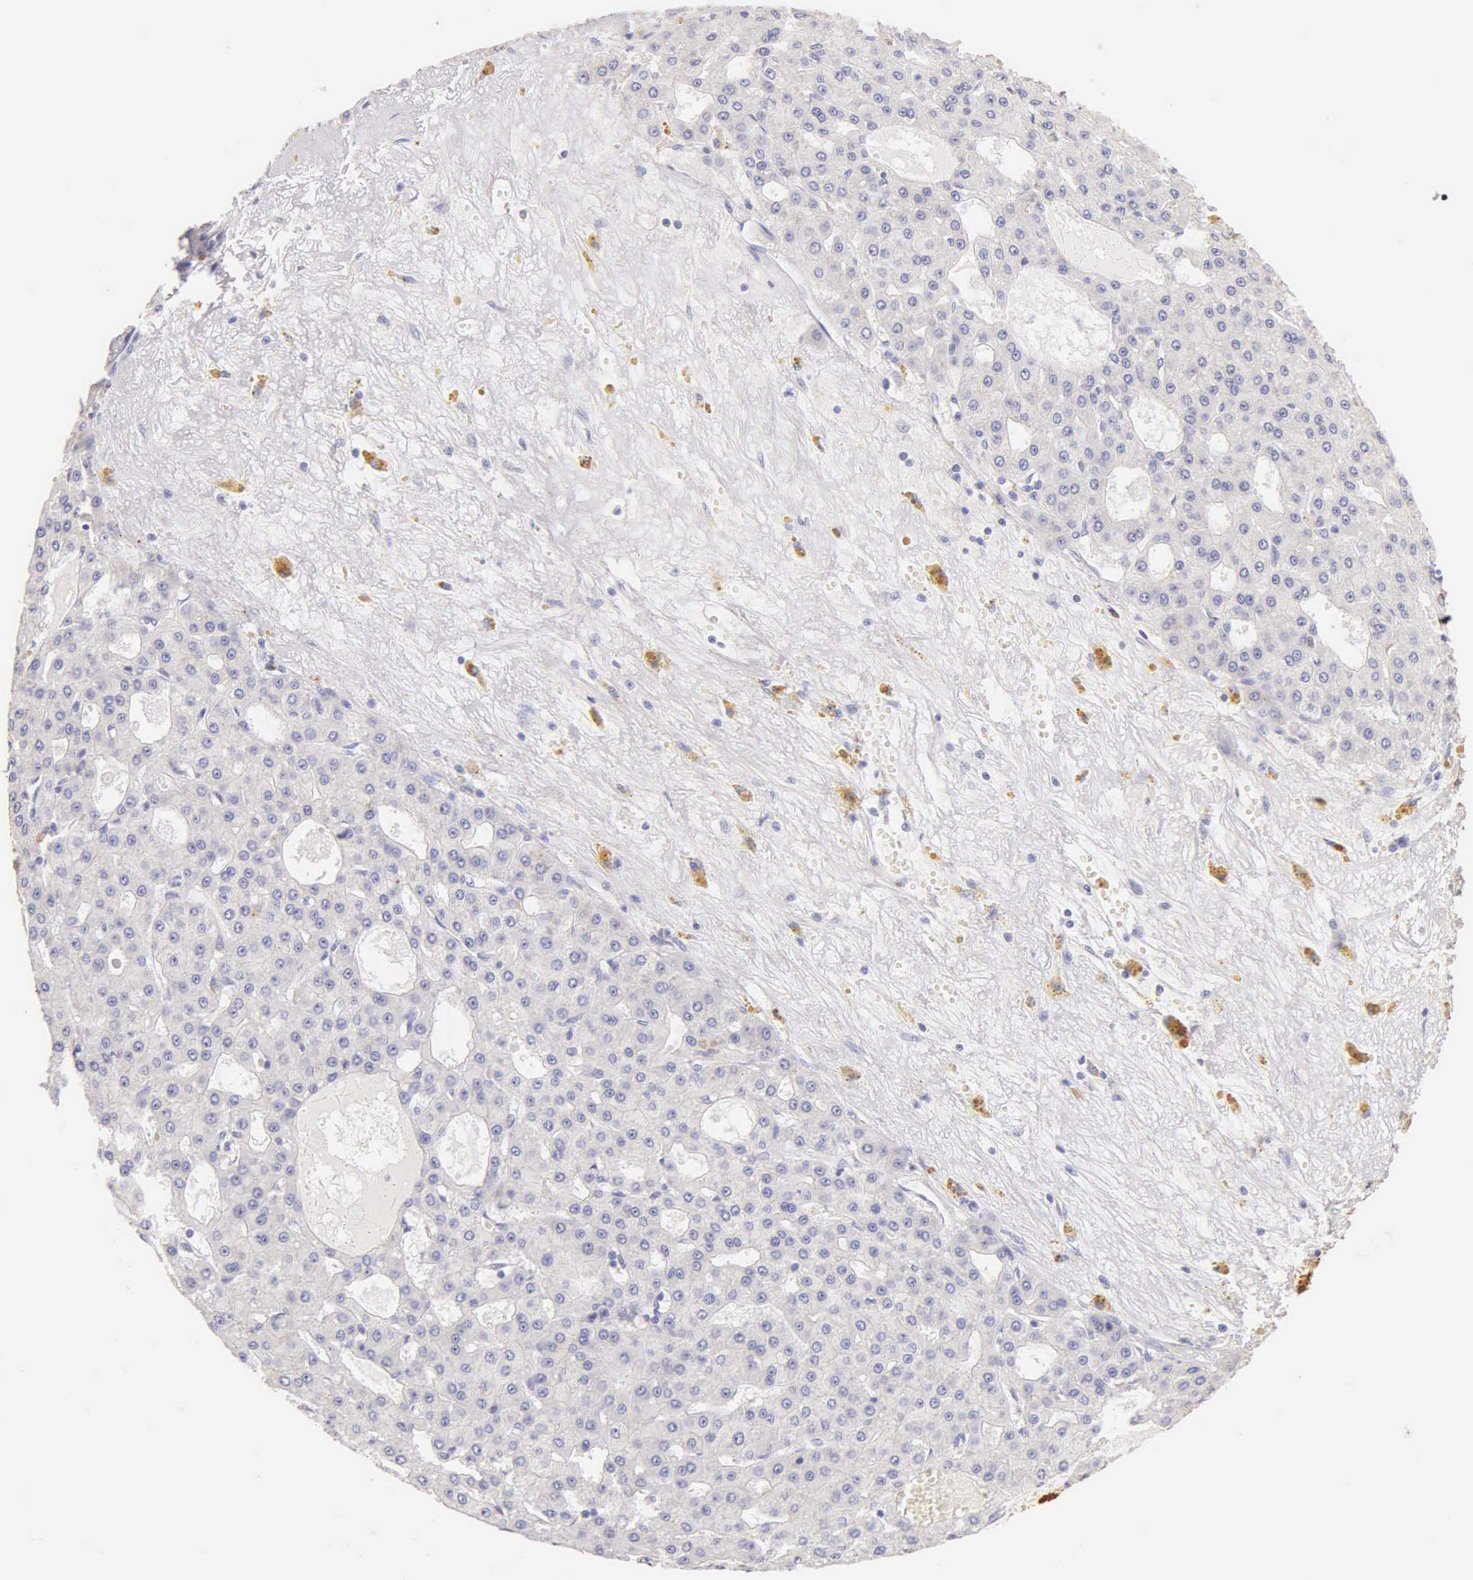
{"staining": {"intensity": "negative", "quantity": "none", "location": "none"}, "tissue": "liver cancer", "cell_type": "Tumor cells", "image_type": "cancer", "snomed": [{"axis": "morphology", "description": "Carcinoma, Hepatocellular, NOS"}, {"axis": "topography", "description": "Liver"}], "caption": "High power microscopy histopathology image of an immunohistochemistry (IHC) histopathology image of liver cancer (hepatocellular carcinoma), revealing no significant staining in tumor cells. (IHC, brightfield microscopy, high magnification).", "gene": "KRT17", "patient": {"sex": "male", "age": 47}}